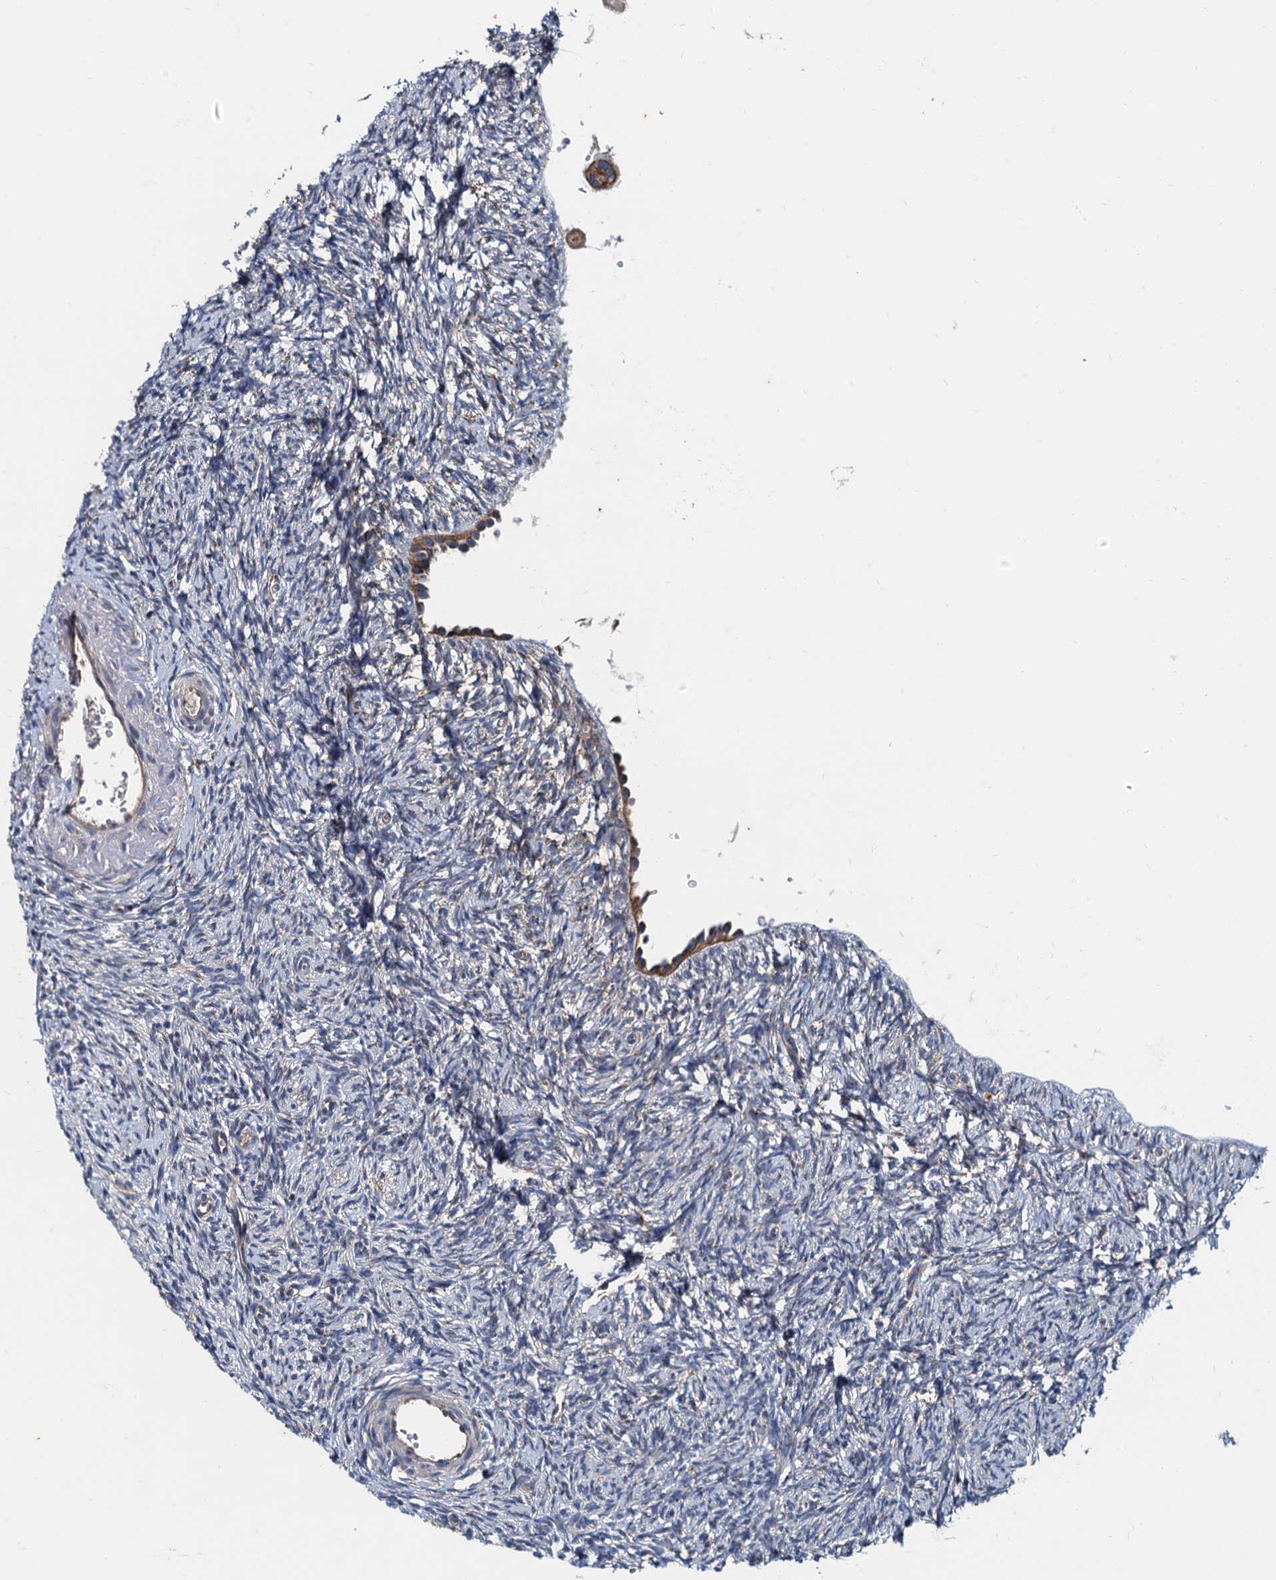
{"staining": {"intensity": "negative", "quantity": "none", "location": "none"}, "tissue": "ovary", "cell_type": "Ovarian stroma cells", "image_type": "normal", "snomed": [{"axis": "morphology", "description": "Normal tissue, NOS"}, {"axis": "topography", "description": "Ovary"}], "caption": "Immunohistochemical staining of unremarkable human ovary exhibits no significant expression in ovarian stroma cells. Brightfield microscopy of immunohistochemistry stained with DAB (3,3'-diaminobenzidine) (brown) and hematoxylin (blue), captured at high magnification.", "gene": "NGRN", "patient": {"sex": "female", "age": 51}}